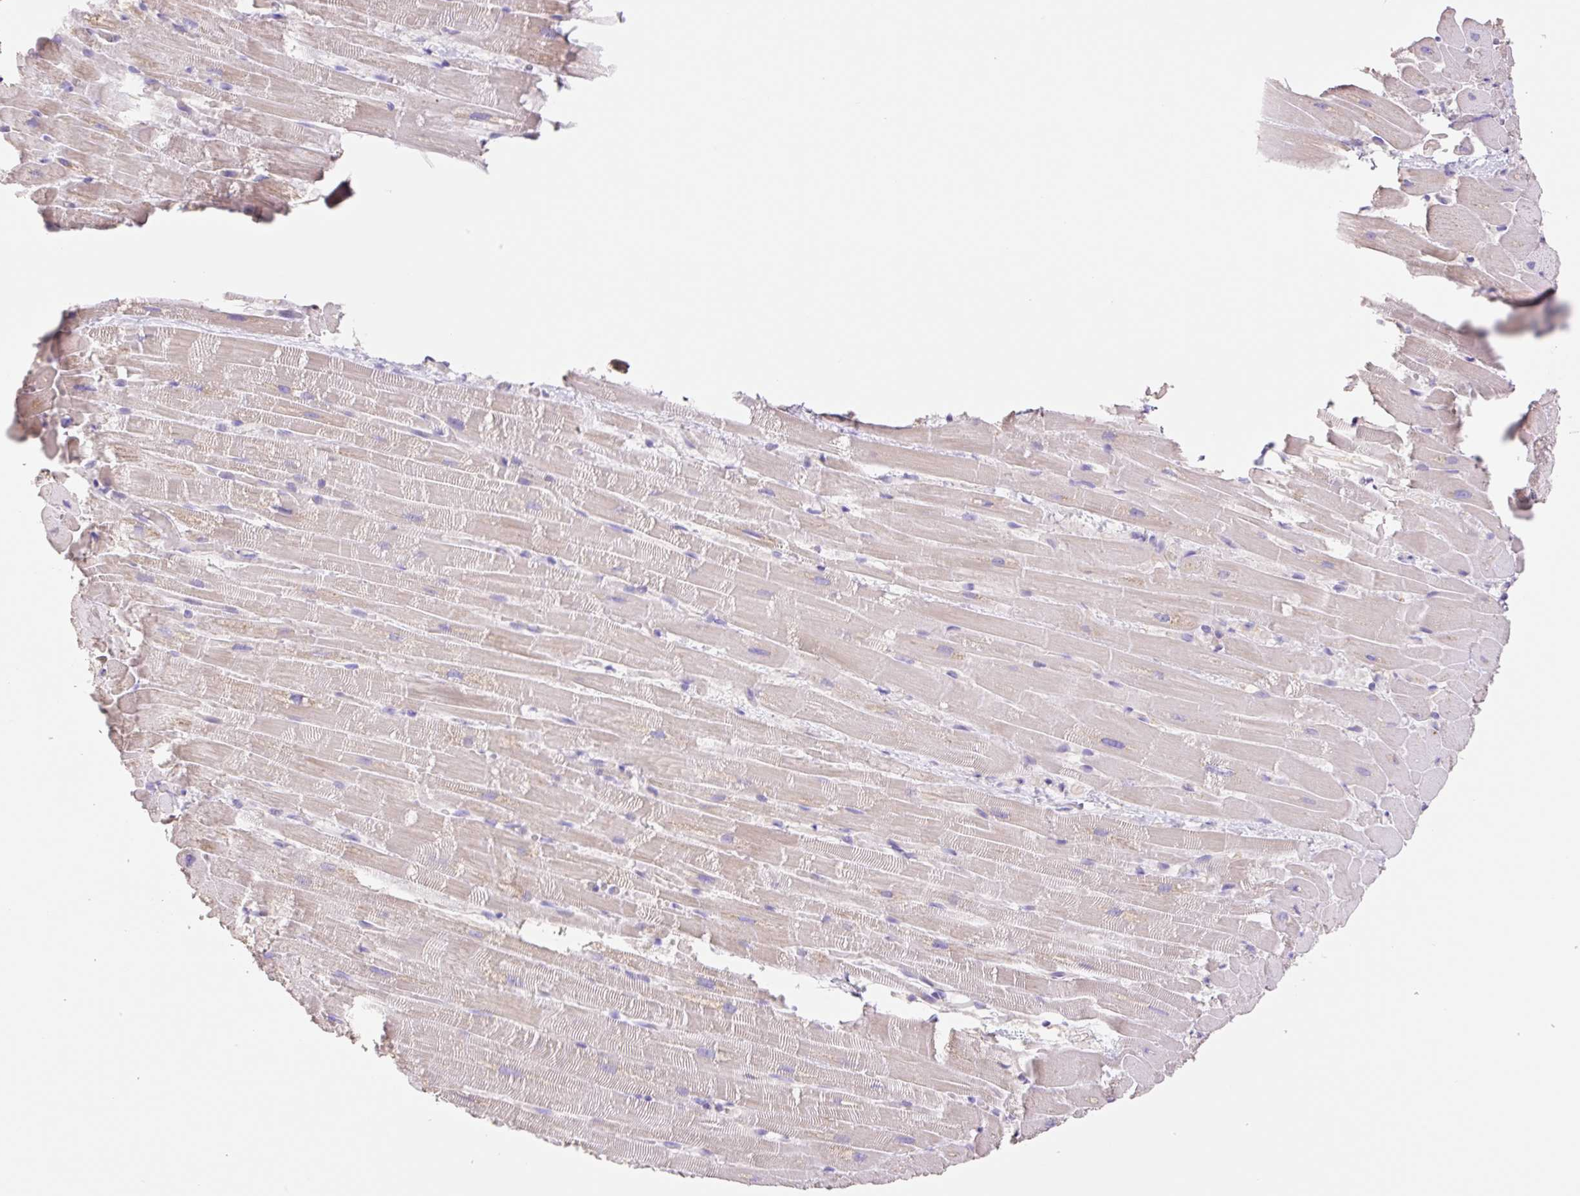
{"staining": {"intensity": "weak", "quantity": "25%-75%", "location": "cytoplasmic/membranous"}, "tissue": "heart muscle", "cell_type": "Cardiomyocytes", "image_type": "normal", "snomed": [{"axis": "morphology", "description": "Normal tissue, NOS"}, {"axis": "topography", "description": "Heart"}], "caption": "Heart muscle was stained to show a protein in brown. There is low levels of weak cytoplasmic/membranous staining in about 25%-75% of cardiomyocytes. (Brightfield microscopy of DAB IHC at high magnification).", "gene": "COPZ2", "patient": {"sex": "male", "age": 37}}